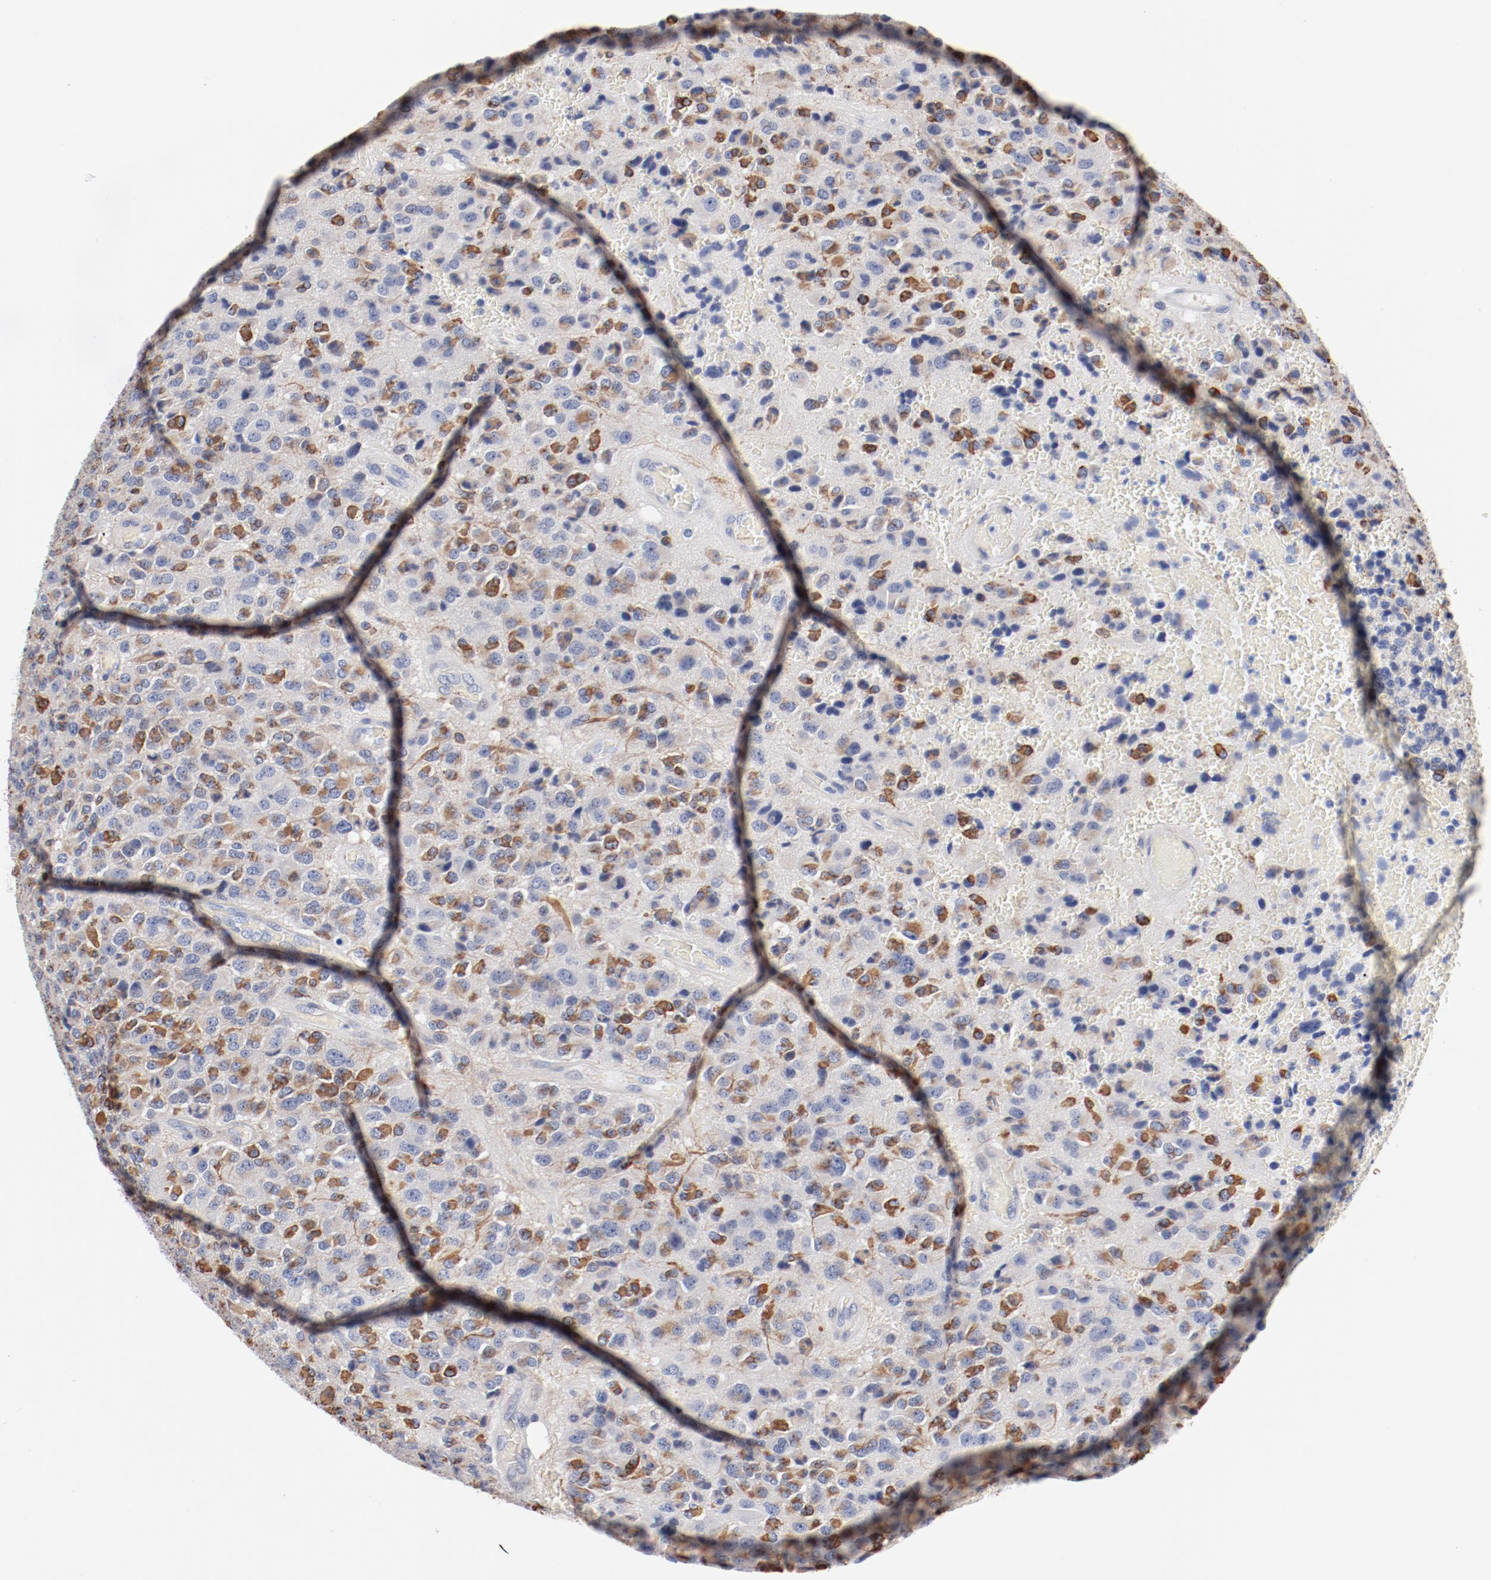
{"staining": {"intensity": "weak", "quantity": "25%-75%", "location": "cytoplasmic/membranous"}, "tissue": "glioma", "cell_type": "Tumor cells", "image_type": "cancer", "snomed": [{"axis": "morphology", "description": "Glioma, malignant, High grade"}, {"axis": "topography", "description": "pancreas cauda"}], "caption": "High-grade glioma (malignant) stained with DAB (3,3'-diaminobenzidine) IHC reveals low levels of weak cytoplasmic/membranous positivity in about 25%-75% of tumor cells.", "gene": "KCNK13", "patient": {"sex": "male", "age": 60}}